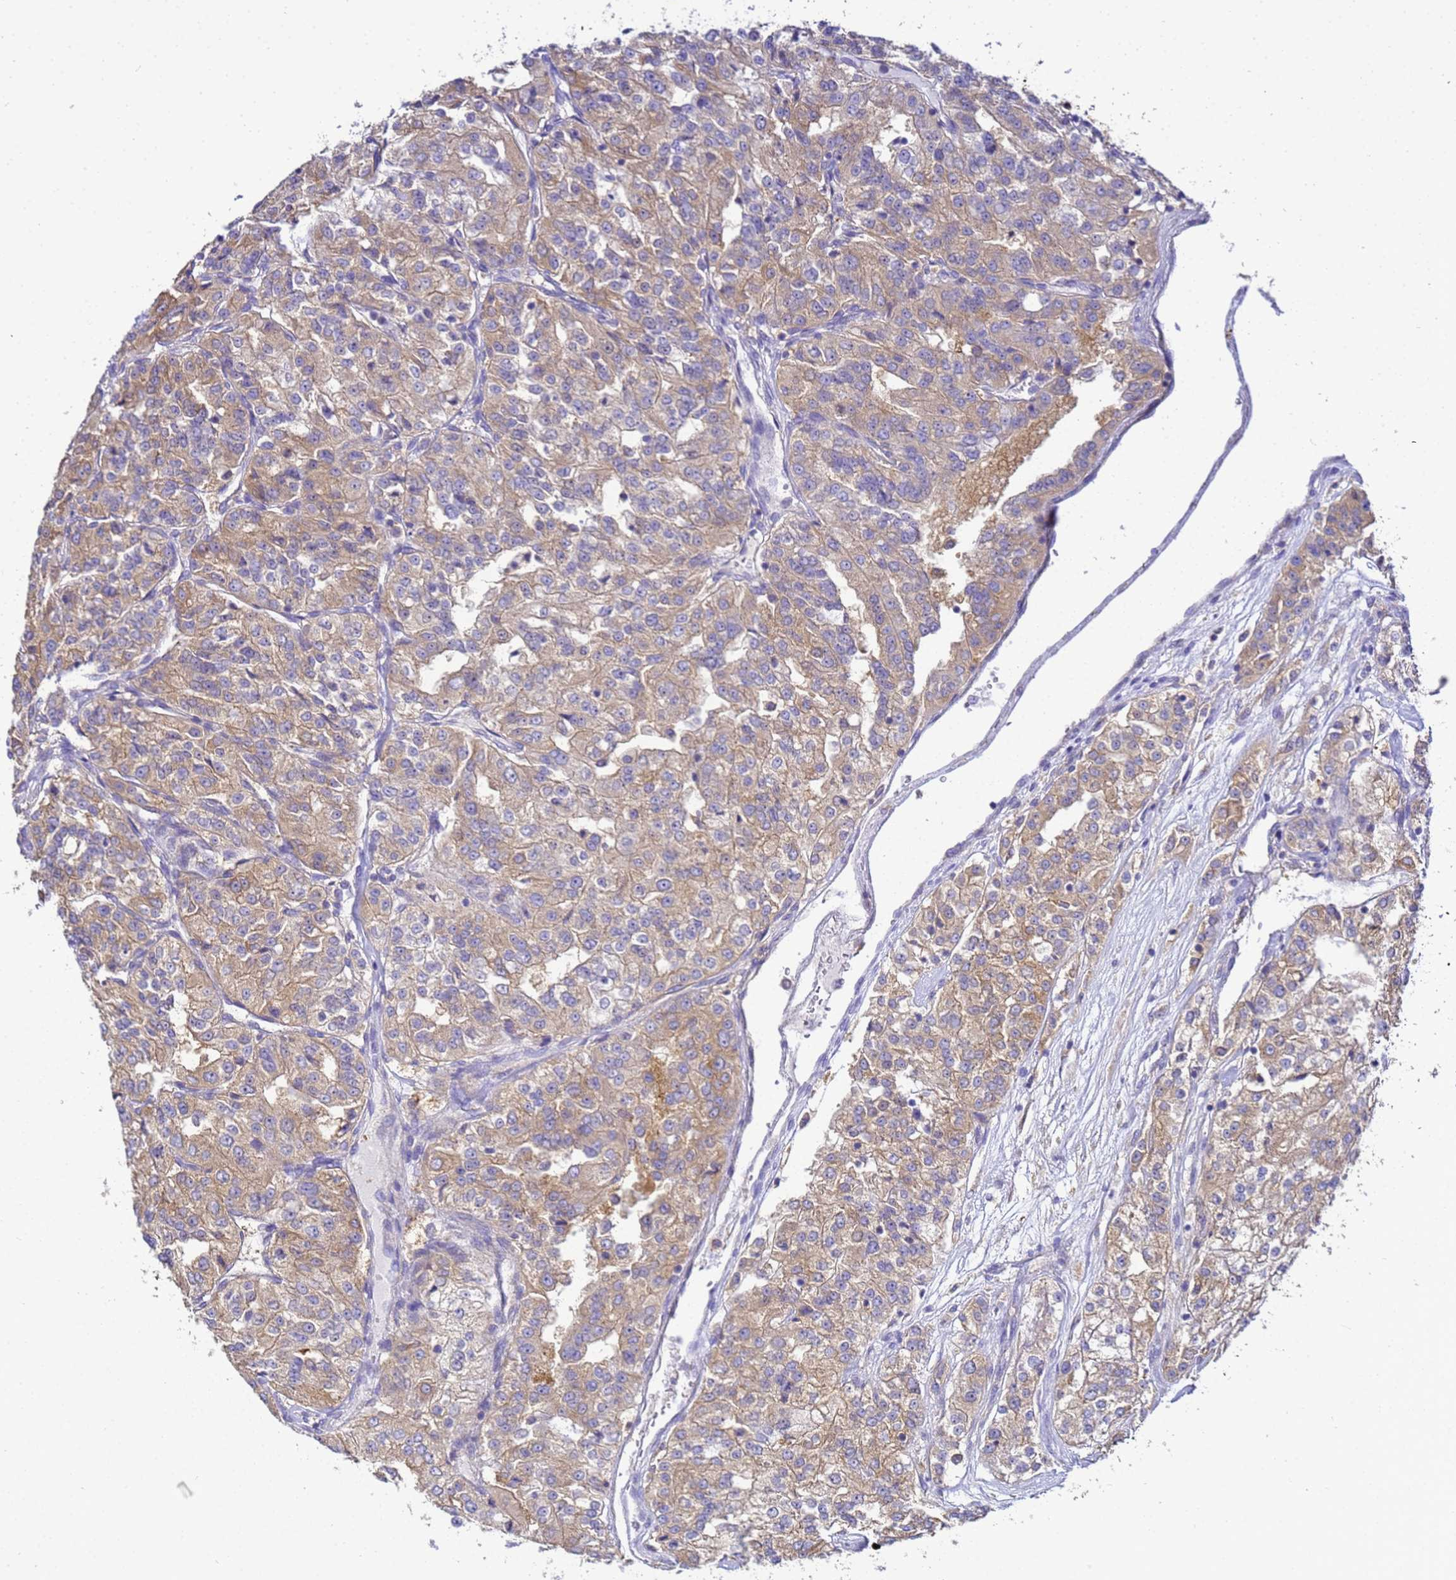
{"staining": {"intensity": "weak", "quantity": ">75%", "location": "cytoplasmic/membranous"}, "tissue": "renal cancer", "cell_type": "Tumor cells", "image_type": "cancer", "snomed": [{"axis": "morphology", "description": "Adenocarcinoma, NOS"}, {"axis": "topography", "description": "Kidney"}], "caption": "Renal cancer tissue exhibits weak cytoplasmic/membranous expression in approximately >75% of tumor cells, visualized by immunohistochemistry. The staining was performed using DAB, with brown indicating positive protein expression. Nuclei are stained blue with hematoxylin.", "gene": "NARS1", "patient": {"sex": "female", "age": 63}}